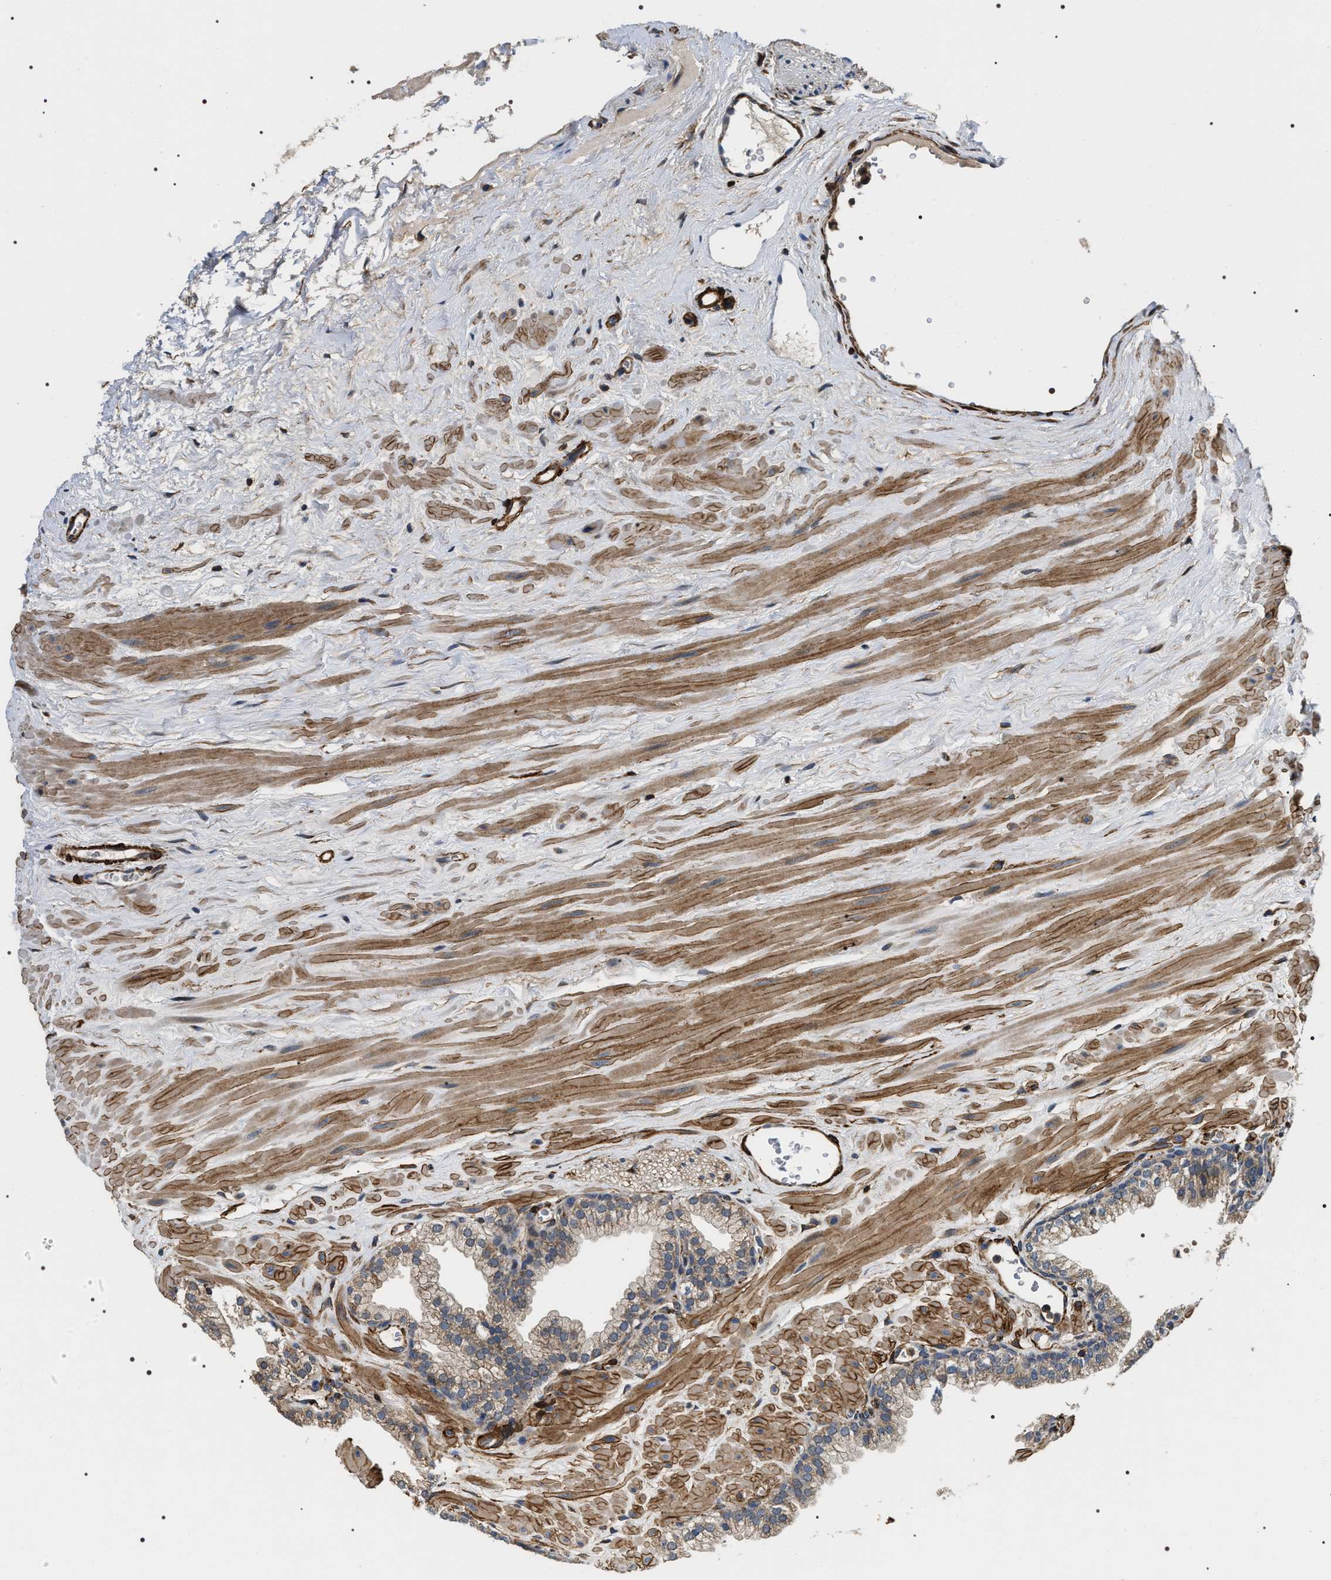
{"staining": {"intensity": "weak", "quantity": "25%-75%", "location": "cytoplasmic/membranous"}, "tissue": "prostate", "cell_type": "Glandular cells", "image_type": "normal", "snomed": [{"axis": "morphology", "description": "Normal tissue, NOS"}, {"axis": "morphology", "description": "Urothelial carcinoma, Low grade"}, {"axis": "topography", "description": "Urinary bladder"}, {"axis": "topography", "description": "Prostate"}], "caption": "Immunohistochemical staining of benign prostate exhibits 25%-75% levels of weak cytoplasmic/membranous protein staining in approximately 25%-75% of glandular cells.", "gene": "ZC3HAV1L", "patient": {"sex": "male", "age": 60}}